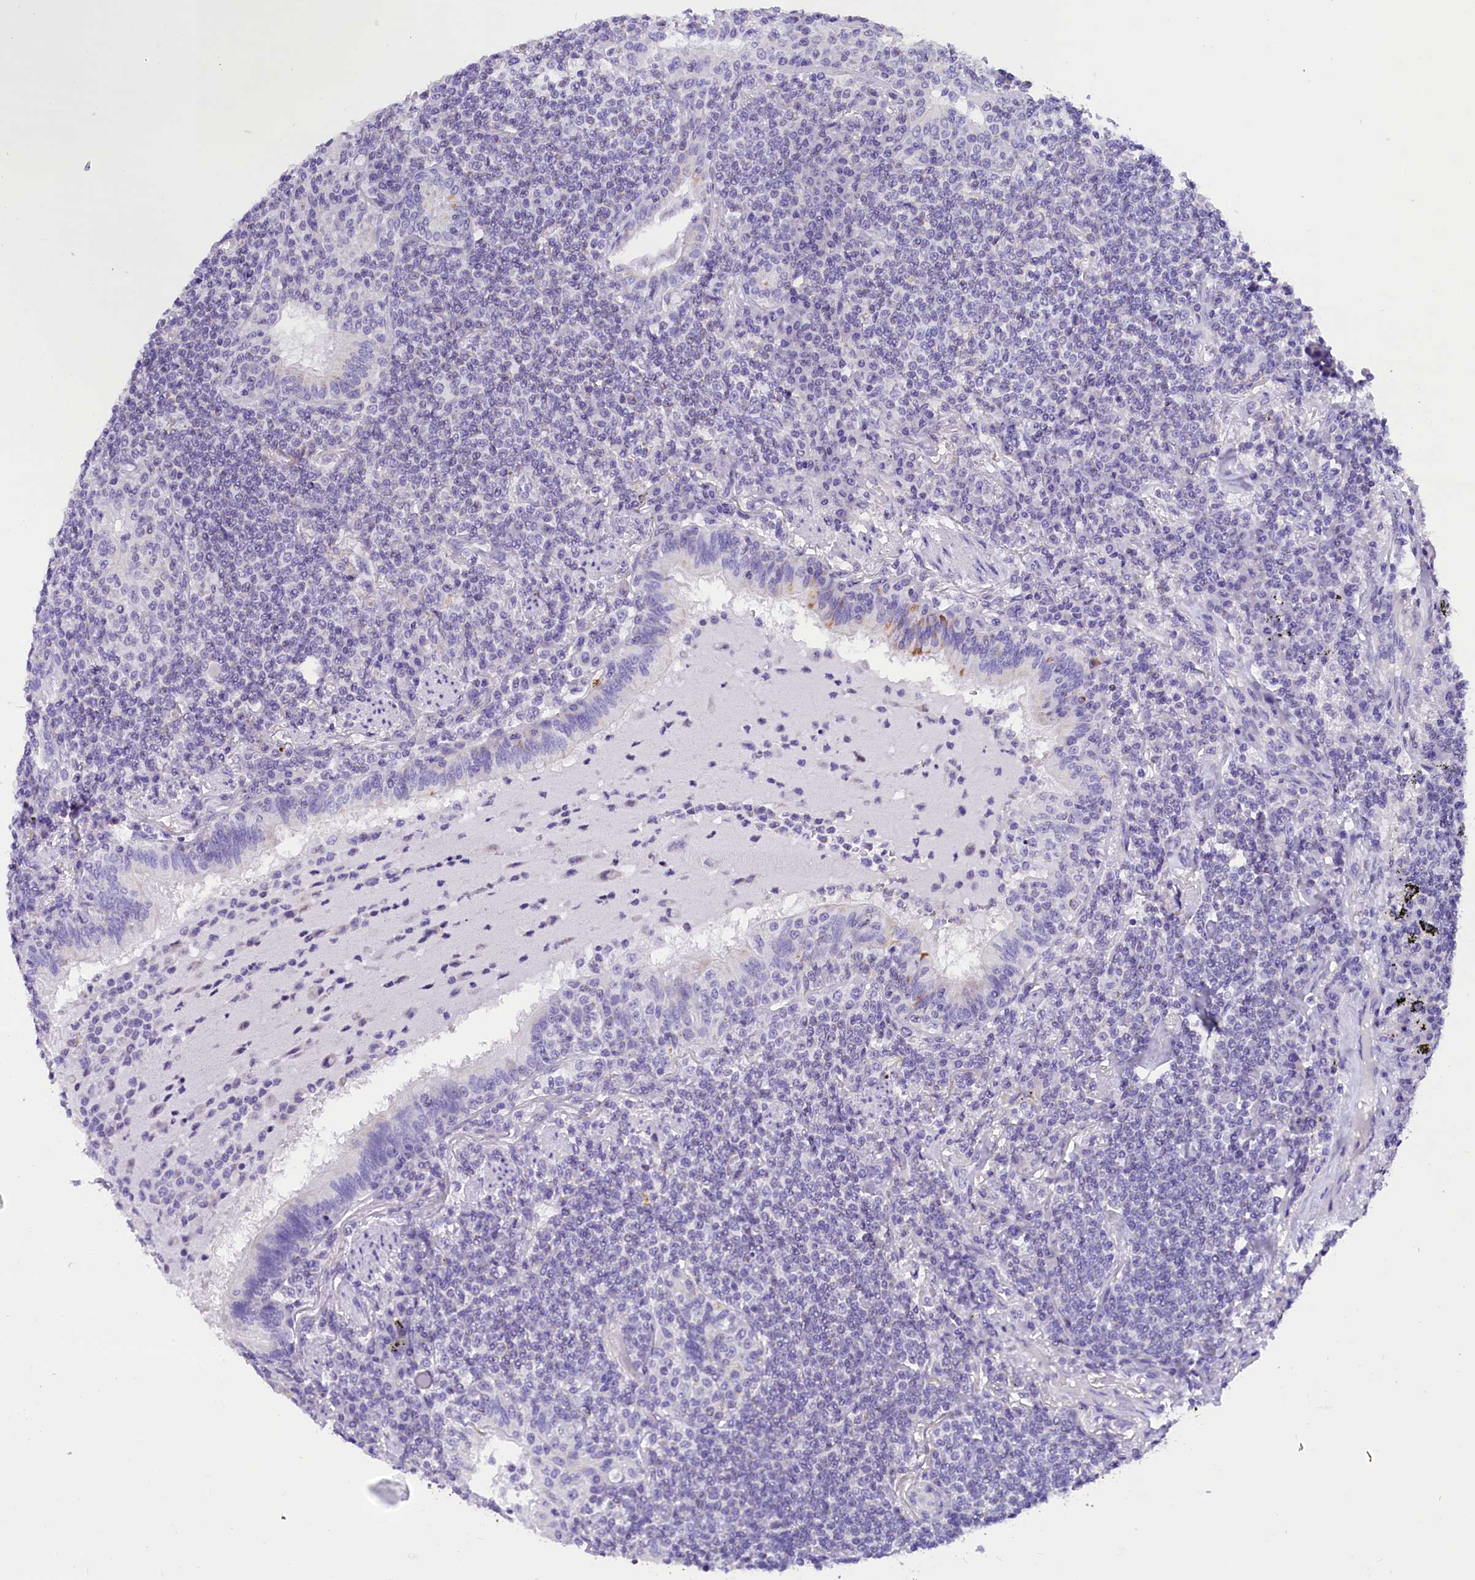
{"staining": {"intensity": "negative", "quantity": "none", "location": "none"}, "tissue": "lymphoma", "cell_type": "Tumor cells", "image_type": "cancer", "snomed": [{"axis": "morphology", "description": "Malignant lymphoma, non-Hodgkin's type, Low grade"}, {"axis": "topography", "description": "Lung"}], "caption": "There is no significant staining in tumor cells of lymphoma.", "gene": "ABAT", "patient": {"sex": "female", "age": 71}}